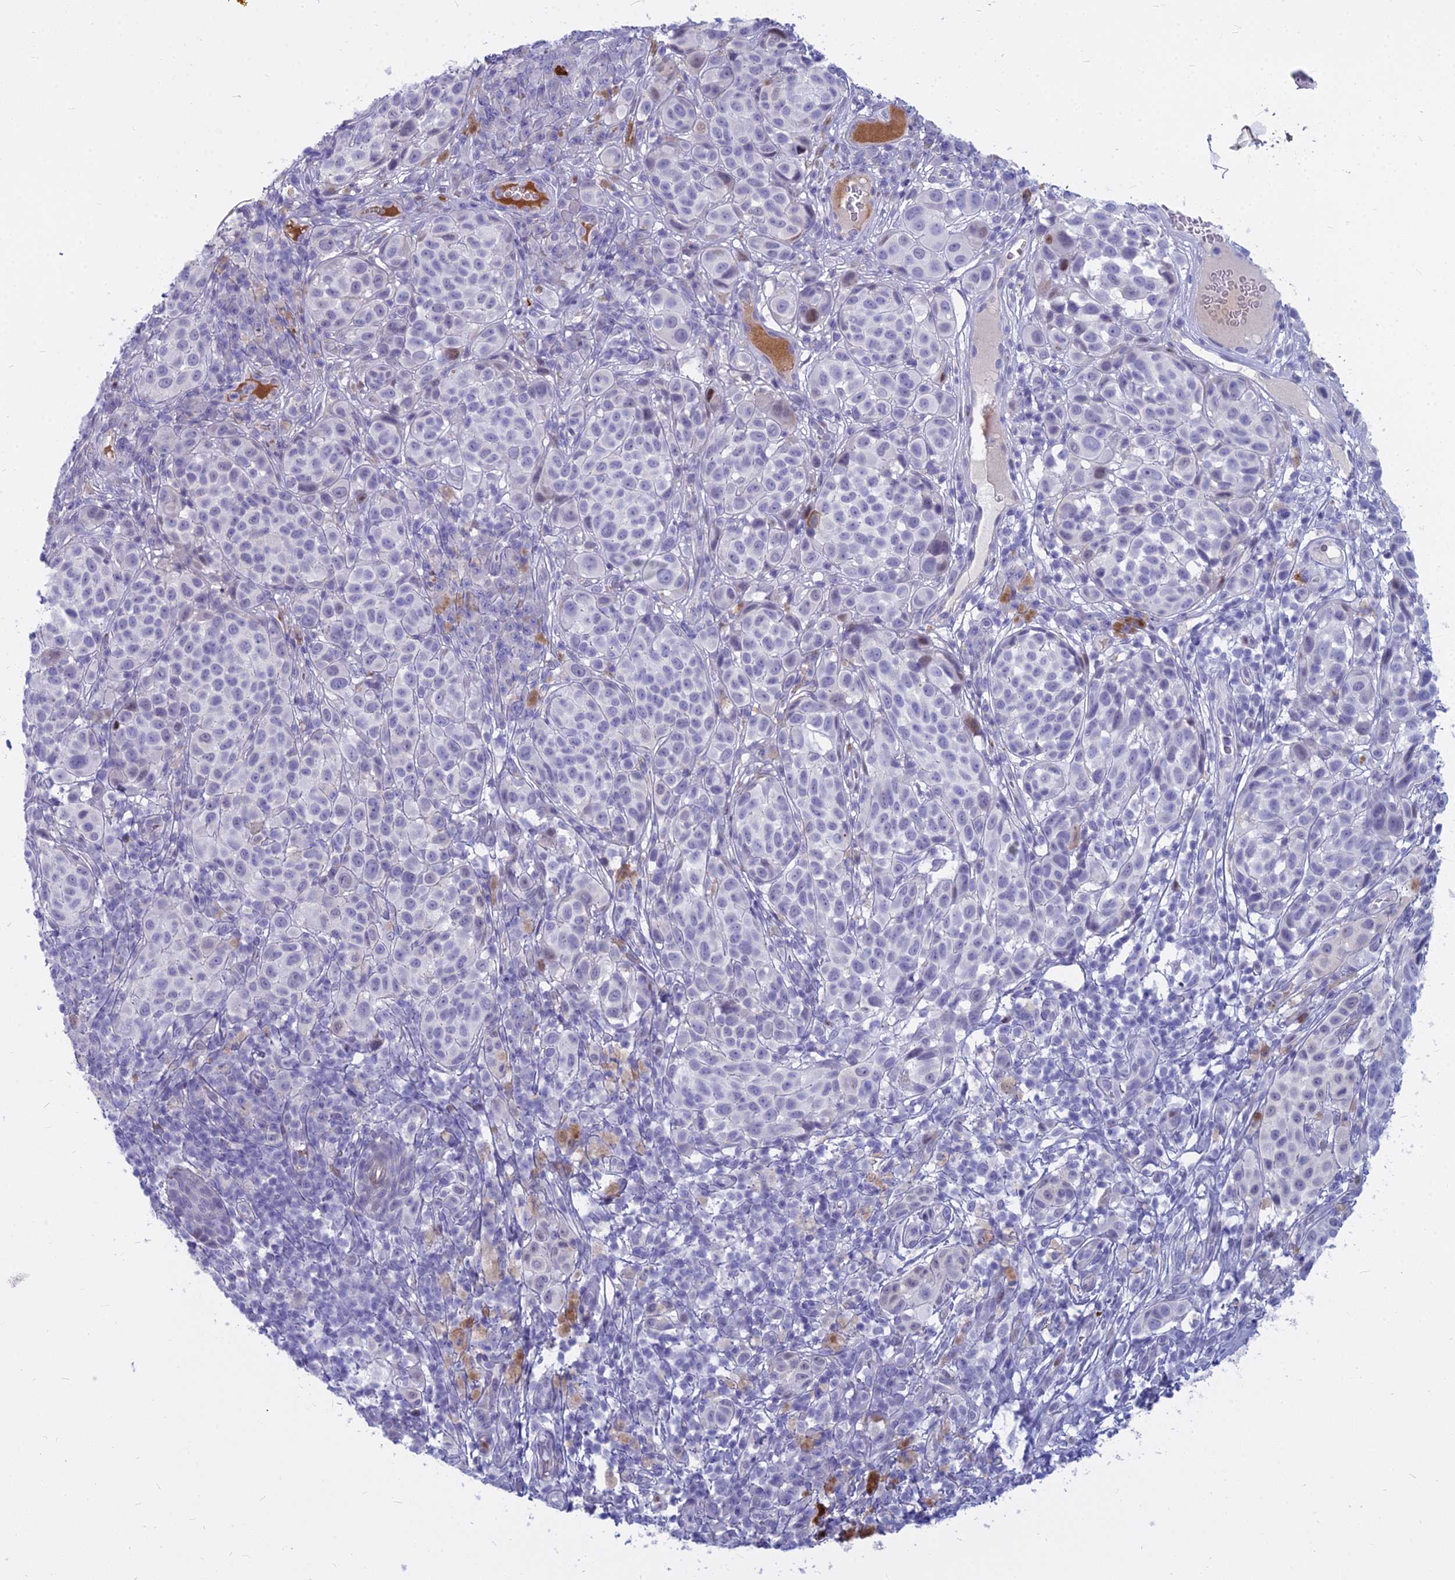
{"staining": {"intensity": "weak", "quantity": "<25%", "location": "nuclear"}, "tissue": "melanoma", "cell_type": "Tumor cells", "image_type": "cancer", "snomed": [{"axis": "morphology", "description": "Malignant melanoma, NOS"}, {"axis": "topography", "description": "Skin"}], "caption": "Immunohistochemistry (IHC) photomicrograph of melanoma stained for a protein (brown), which shows no staining in tumor cells.", "gene": "MYBPC2", "patient": {"sex": "male", "age": 38}}